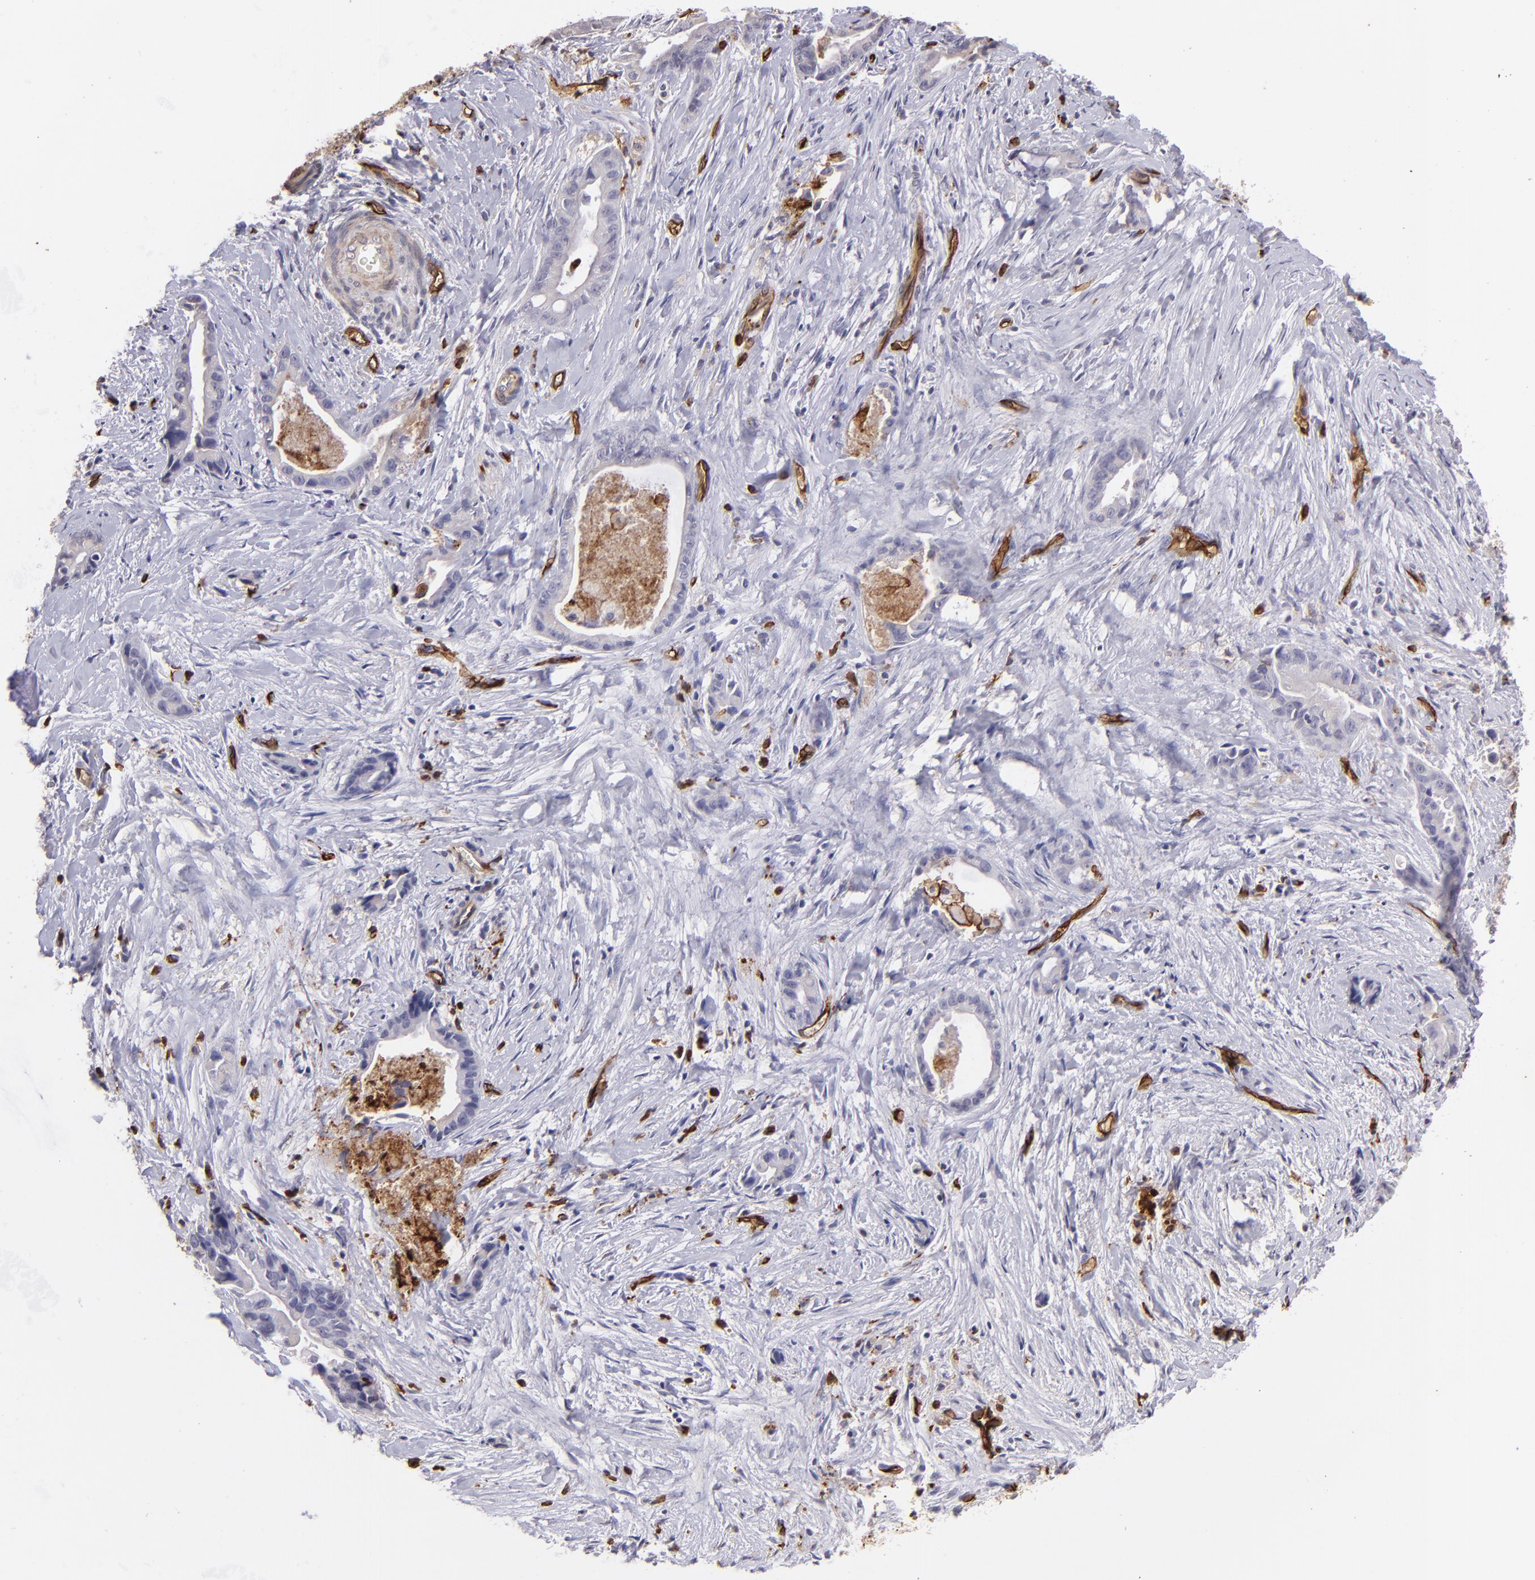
{"staining": {"intensity": "negative", "quantity": "none", "location": "none"}, "tissue": "liver cancer", "cell_type": "Tumor cells", "image_type": "cancer", "snomed": [{"axis": "morphology", "description": "Cholangiocarcinoma"}, {"axis": "topography", "description": "Liver"}], "caption": "Tumor cells are negative for protein expression in human liver cancer.", "gene": "DYSF", "patient": {"sex": "female", "age": 55}}